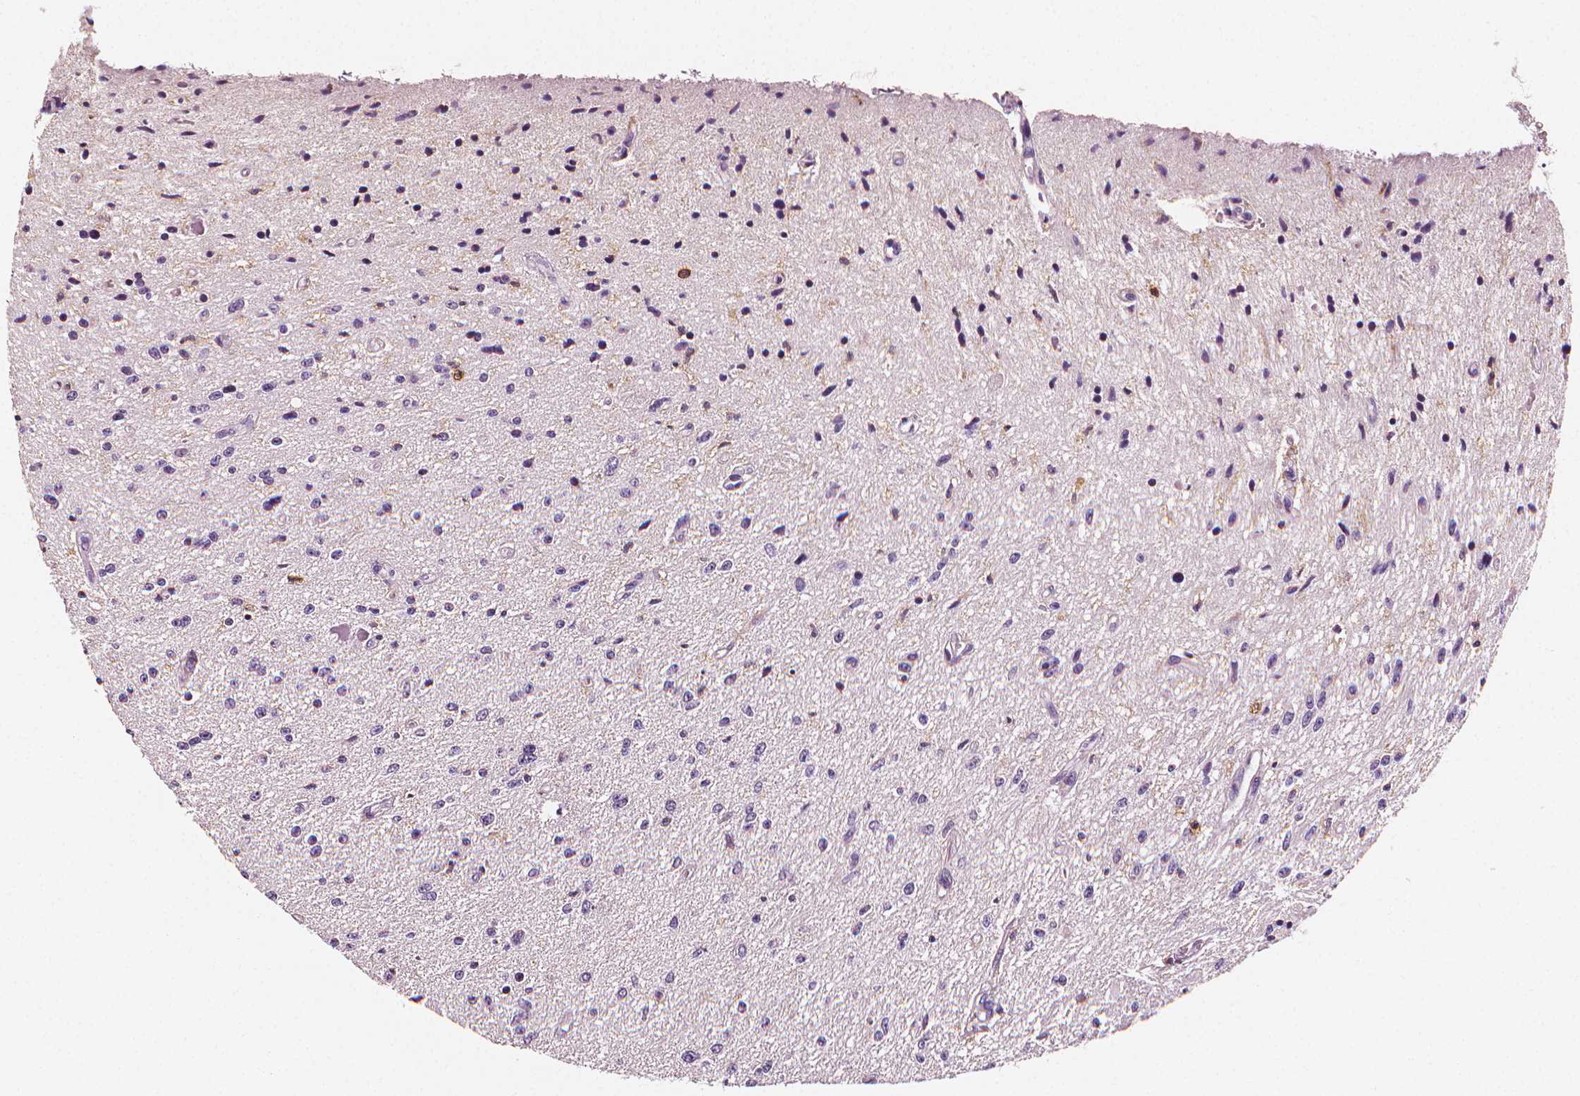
{"staining": {"intensity": "negative", "quantity": "none", "location": "none"}, "tissue": "glioma", "cell_type": "Tumor cells", "image_type": "cancer", "snomed": [{"axis": "morphology", "description": "Glioma, malignant, Low grade"}, {"axis": "topography", "description": "Cerebellum"}], "caption": "DAB immunohistochemical staining of human glioma demonstrates no significant expression in tumor cells.", "gene": "PTPRC", "patient": {"sex": "female", "age": 14}}